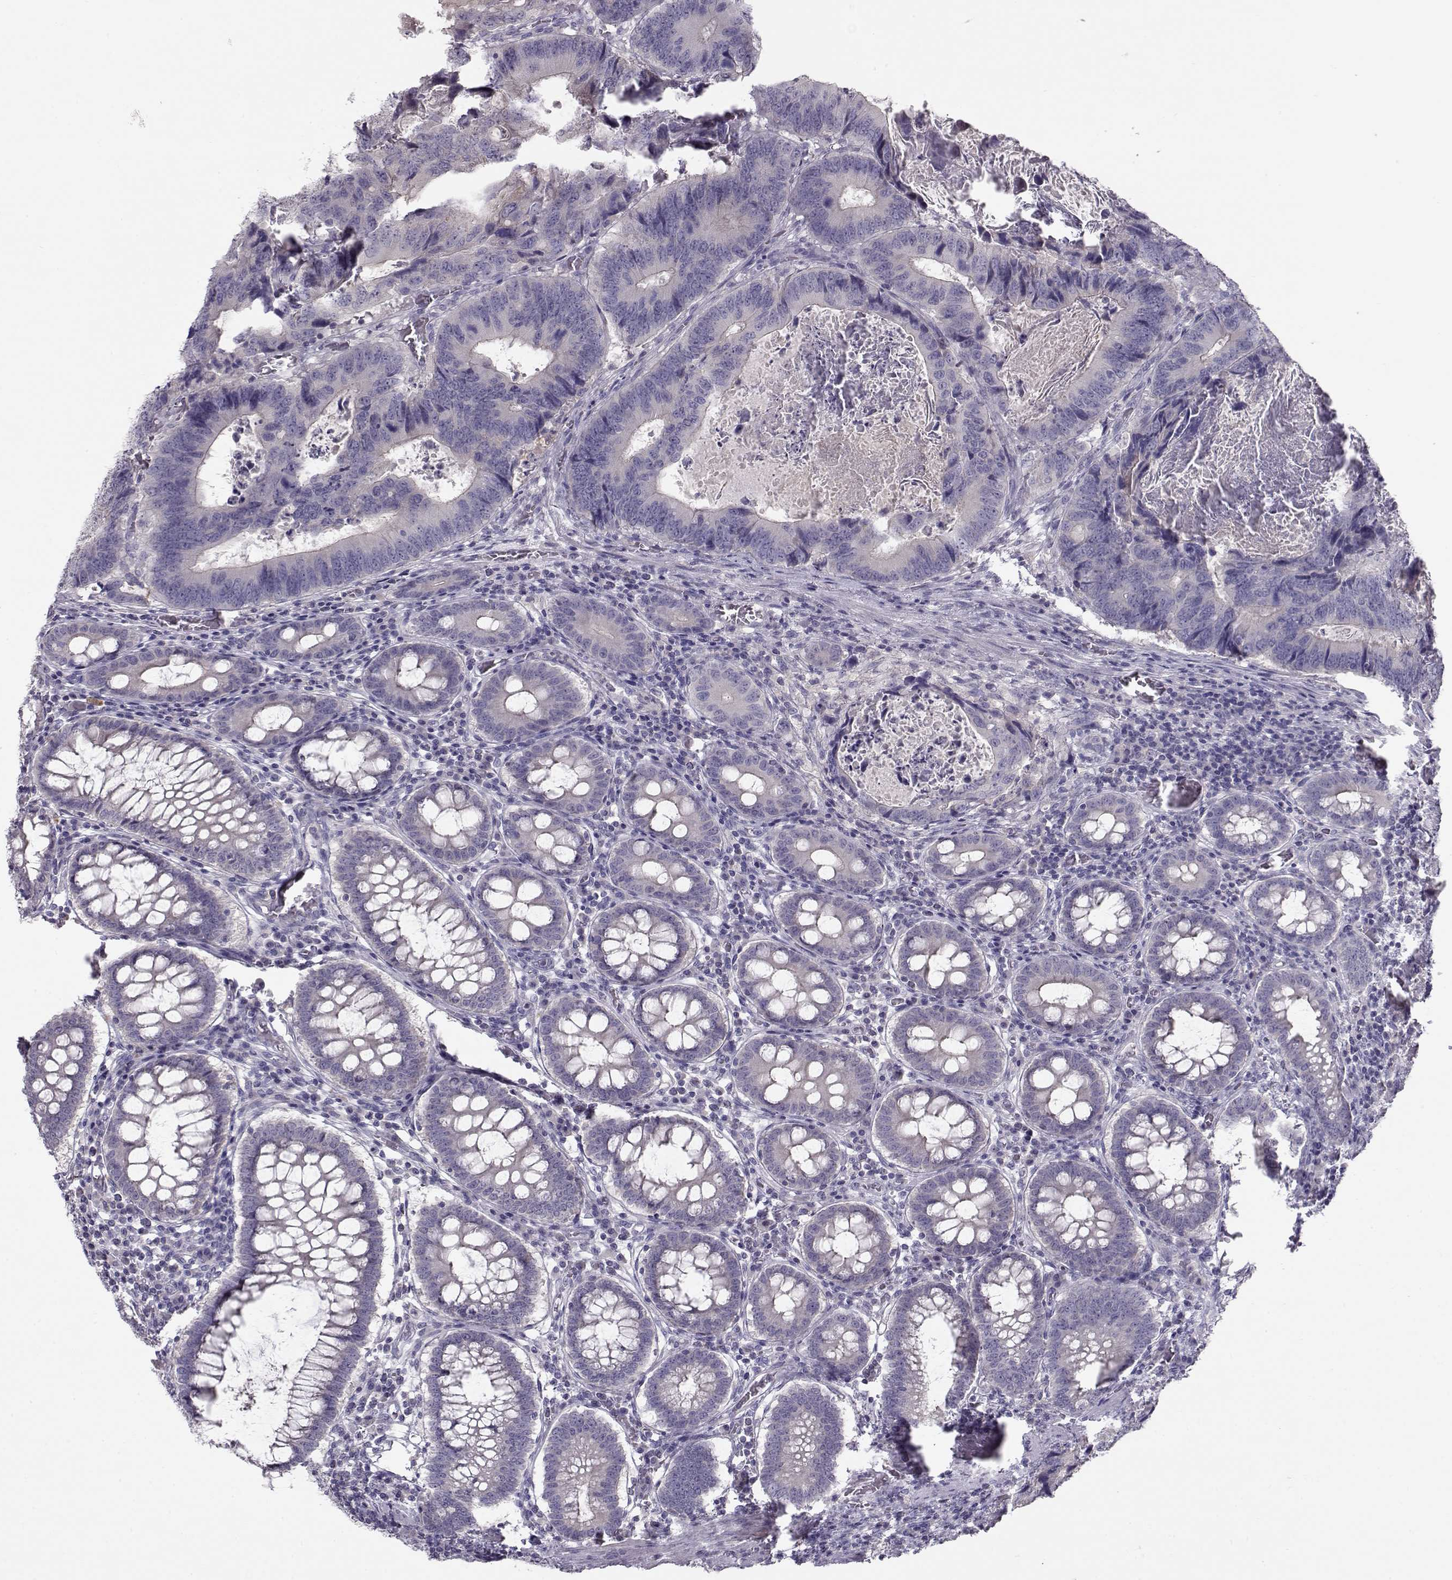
{"staining": {"intensity": "negative", "quantity": "none", "location": "none"}, "tissue": "colorectal cancer", "cell_type": "Tumor cells", "image_type": "cancer", "snomed": [{"axis": "morphology", "description": "Adenocarcinoma, NOS"}, {"axis": "topography", "description": "Colon"}], "caption": "Tumor cells show no significant positivity in adenocarcinoma (colorectal). (Stains: DAB immunohistochemistry with hematoxylin counter stain, Microscopy: brightfield microscopy at high magnification).", "gene": "GRK1", "patient": {"sex": "female", "age": 82}}